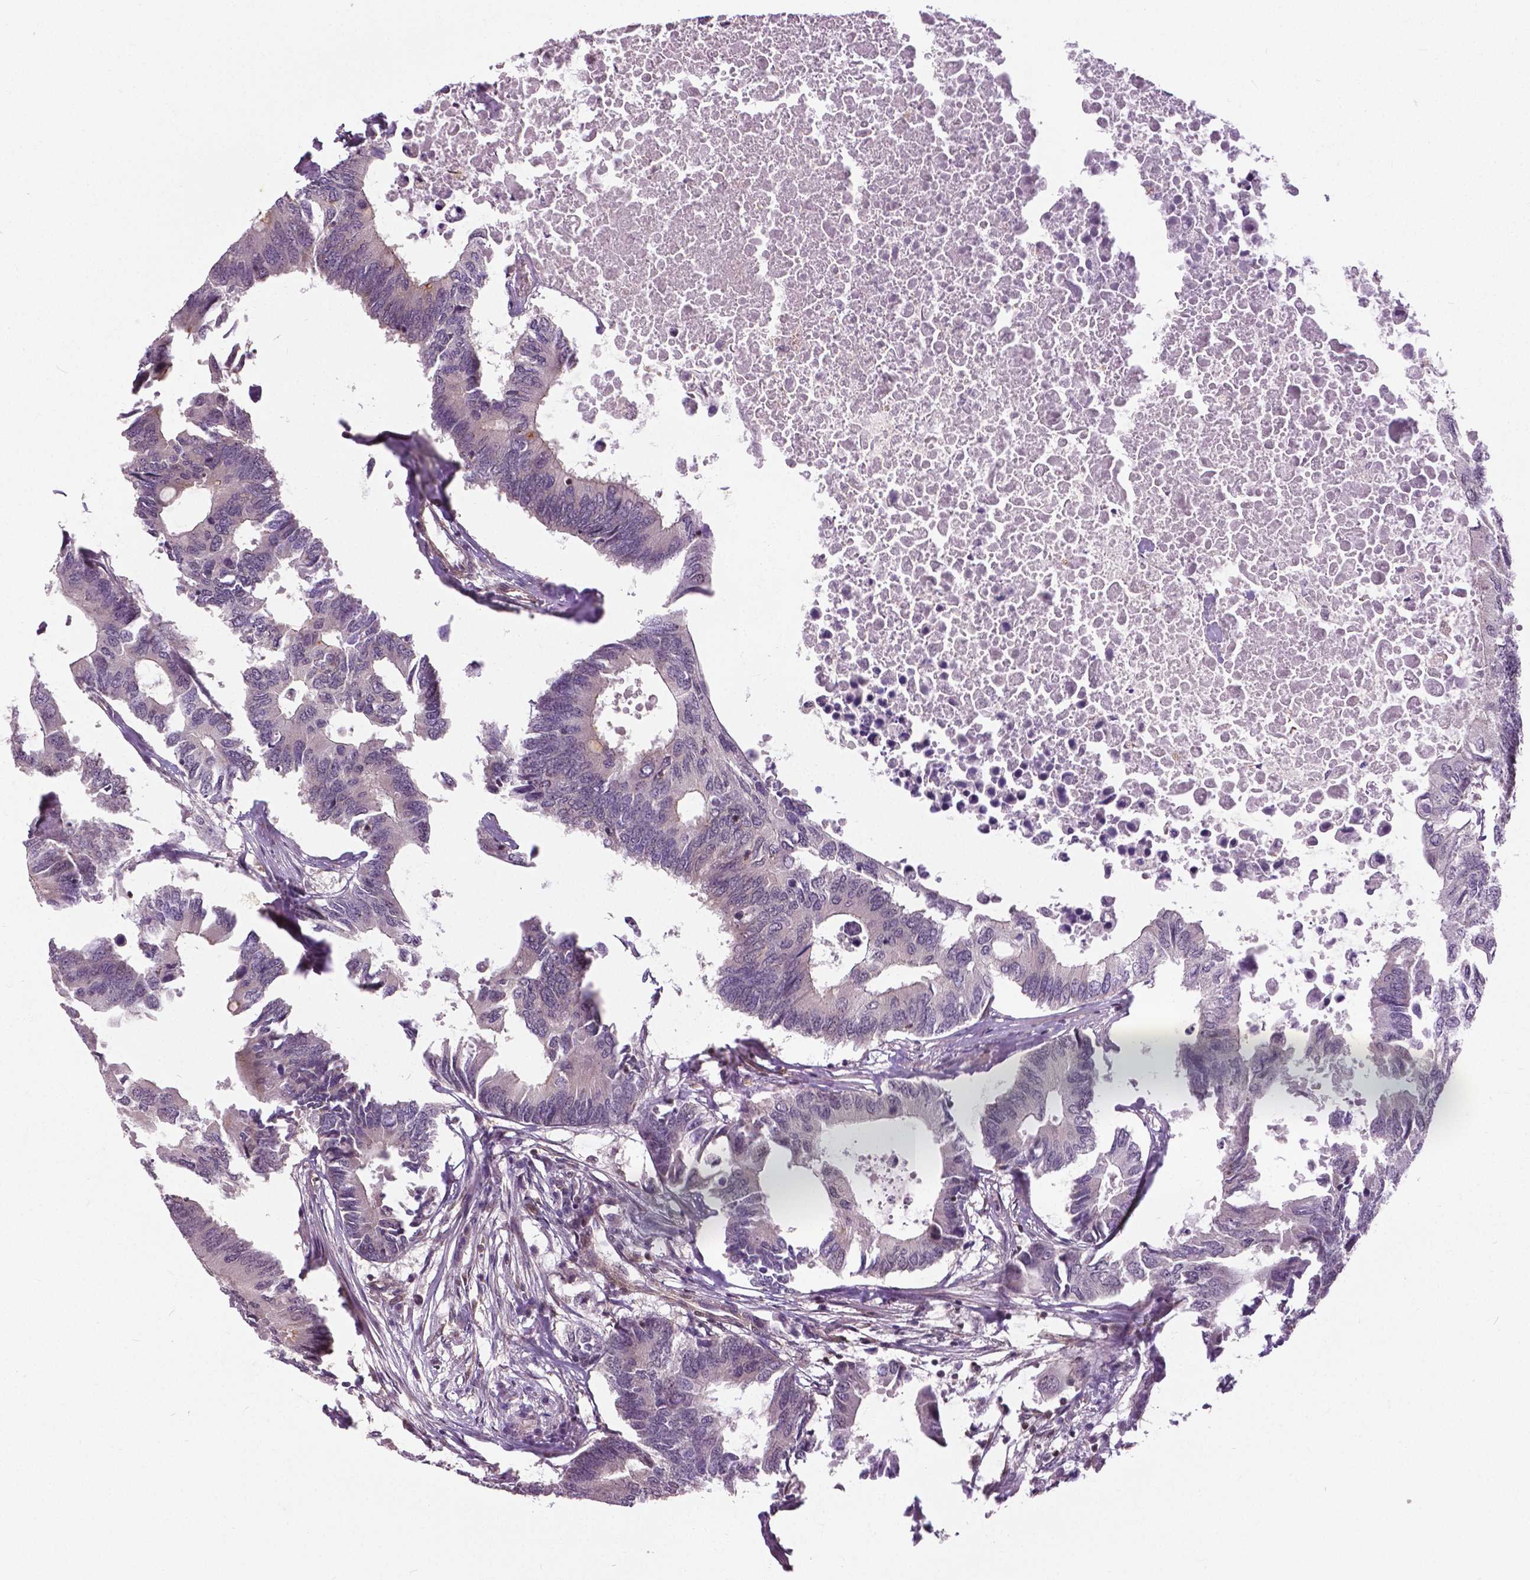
{"staining": {"intensity": "negative", "quantity": "none", "location": "none"}, "tissue": "colorectal cancer", "cell_type": "Tumor cells", "image_type": "cancer", "snomed": [{"axis": "morphology", "description": "Adenocarcinoma, NOS"}, {"axis": "topography", "description": "Colon"}], "caption": "Tumor cells are negative for brown protein staining in colorectal cancer (adenocarcinoma).", "gene": "ANXA13", "patient": {"sex": "male", "age": 71}}